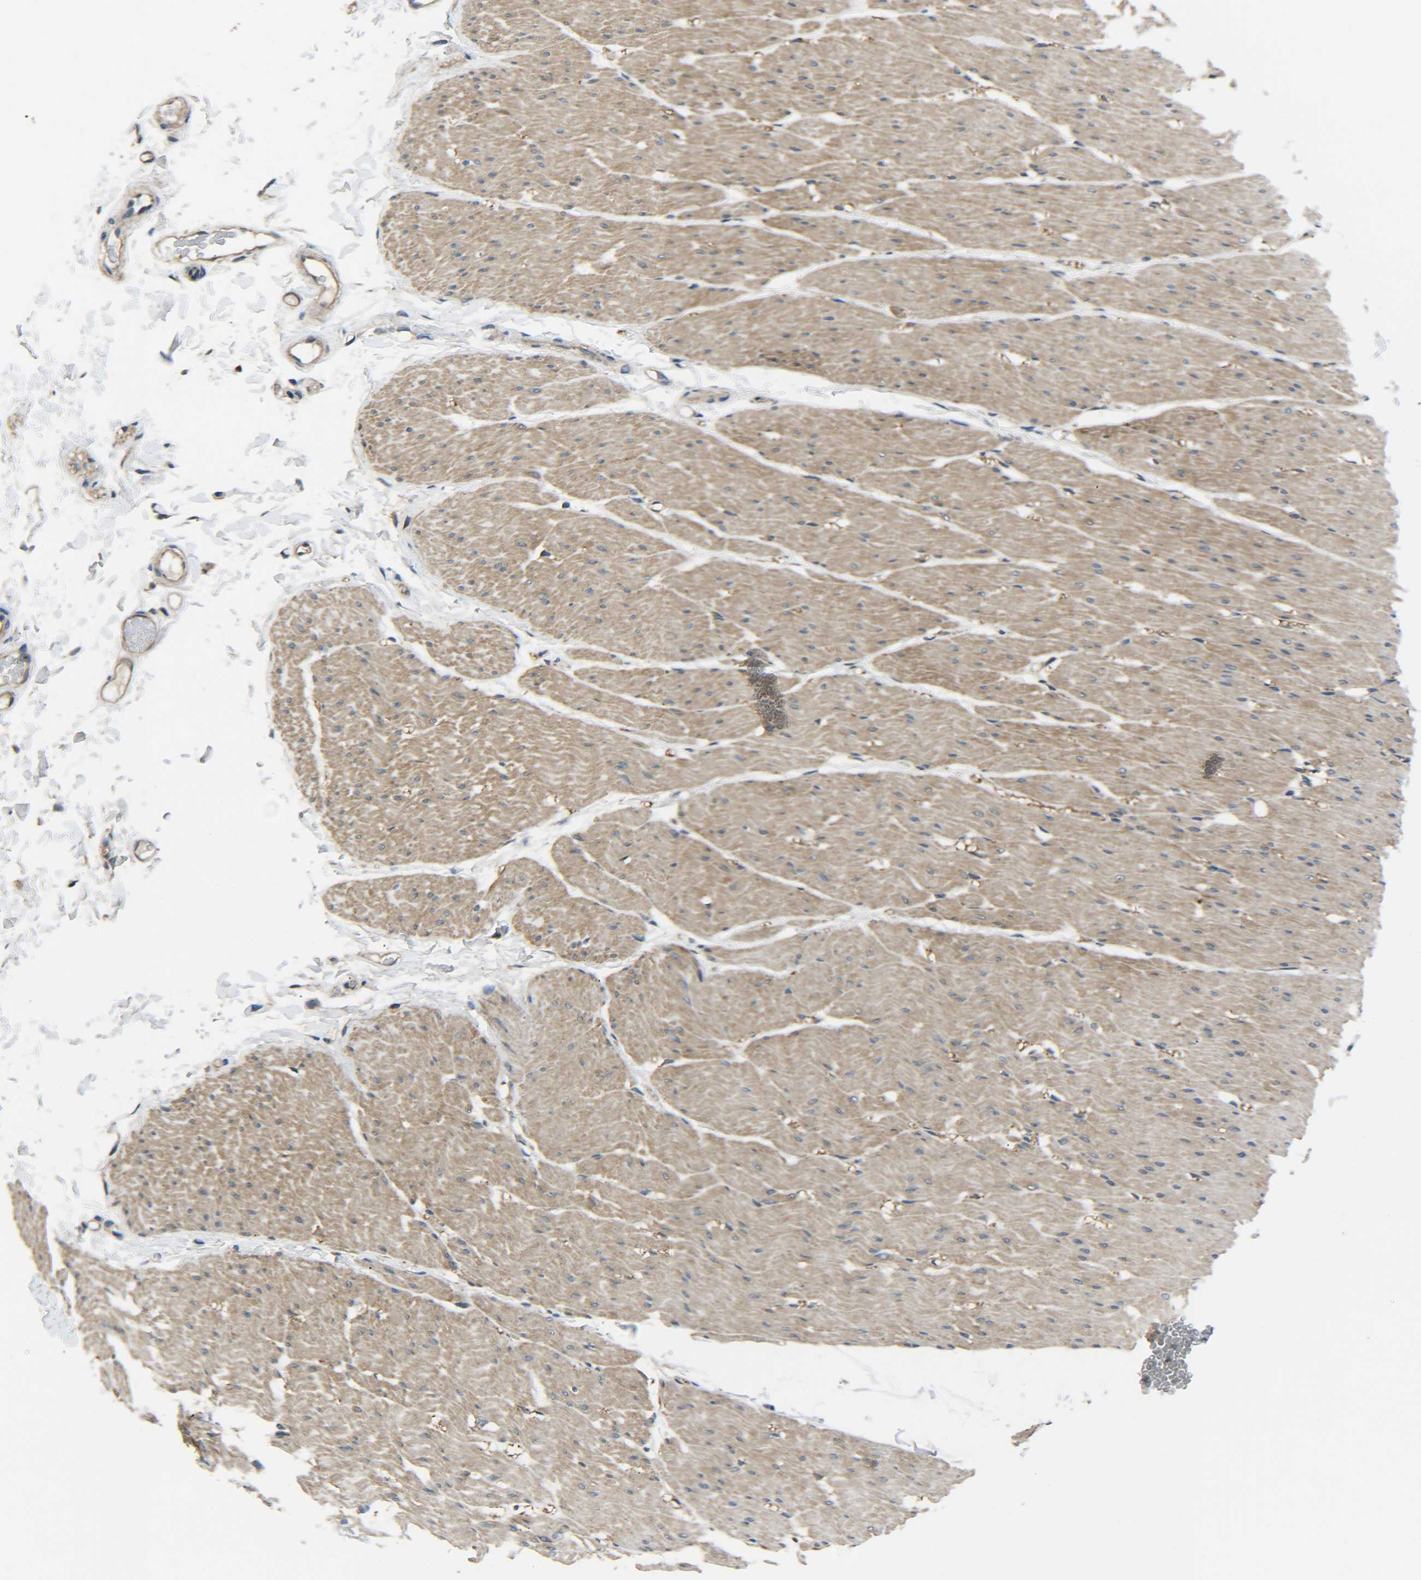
{"staining": {"intensity": "weak", "quantity": ">75%", "location": "cytoplasmic/membranous"}, "tissue": "smooth muscle", "cell_type": "Smooth muscle cells", "image_type": "normal", "snomed": [{"axis": "morphology", "description": "Normal tissue, NOS"}, {"axis": "topography", "description": "Smooth muscle"}, {"axis": "topography", "description": "Colon"}], "caption": "Approximately >75% of smooth muscle cells in unremarkable human smooth muscle reveal weak cytoplasmic/membranous protein expression as visualized by brown immunohistochemical staining.", "gene": "PREB", "patient": {"sex": "male", "age": 67}}